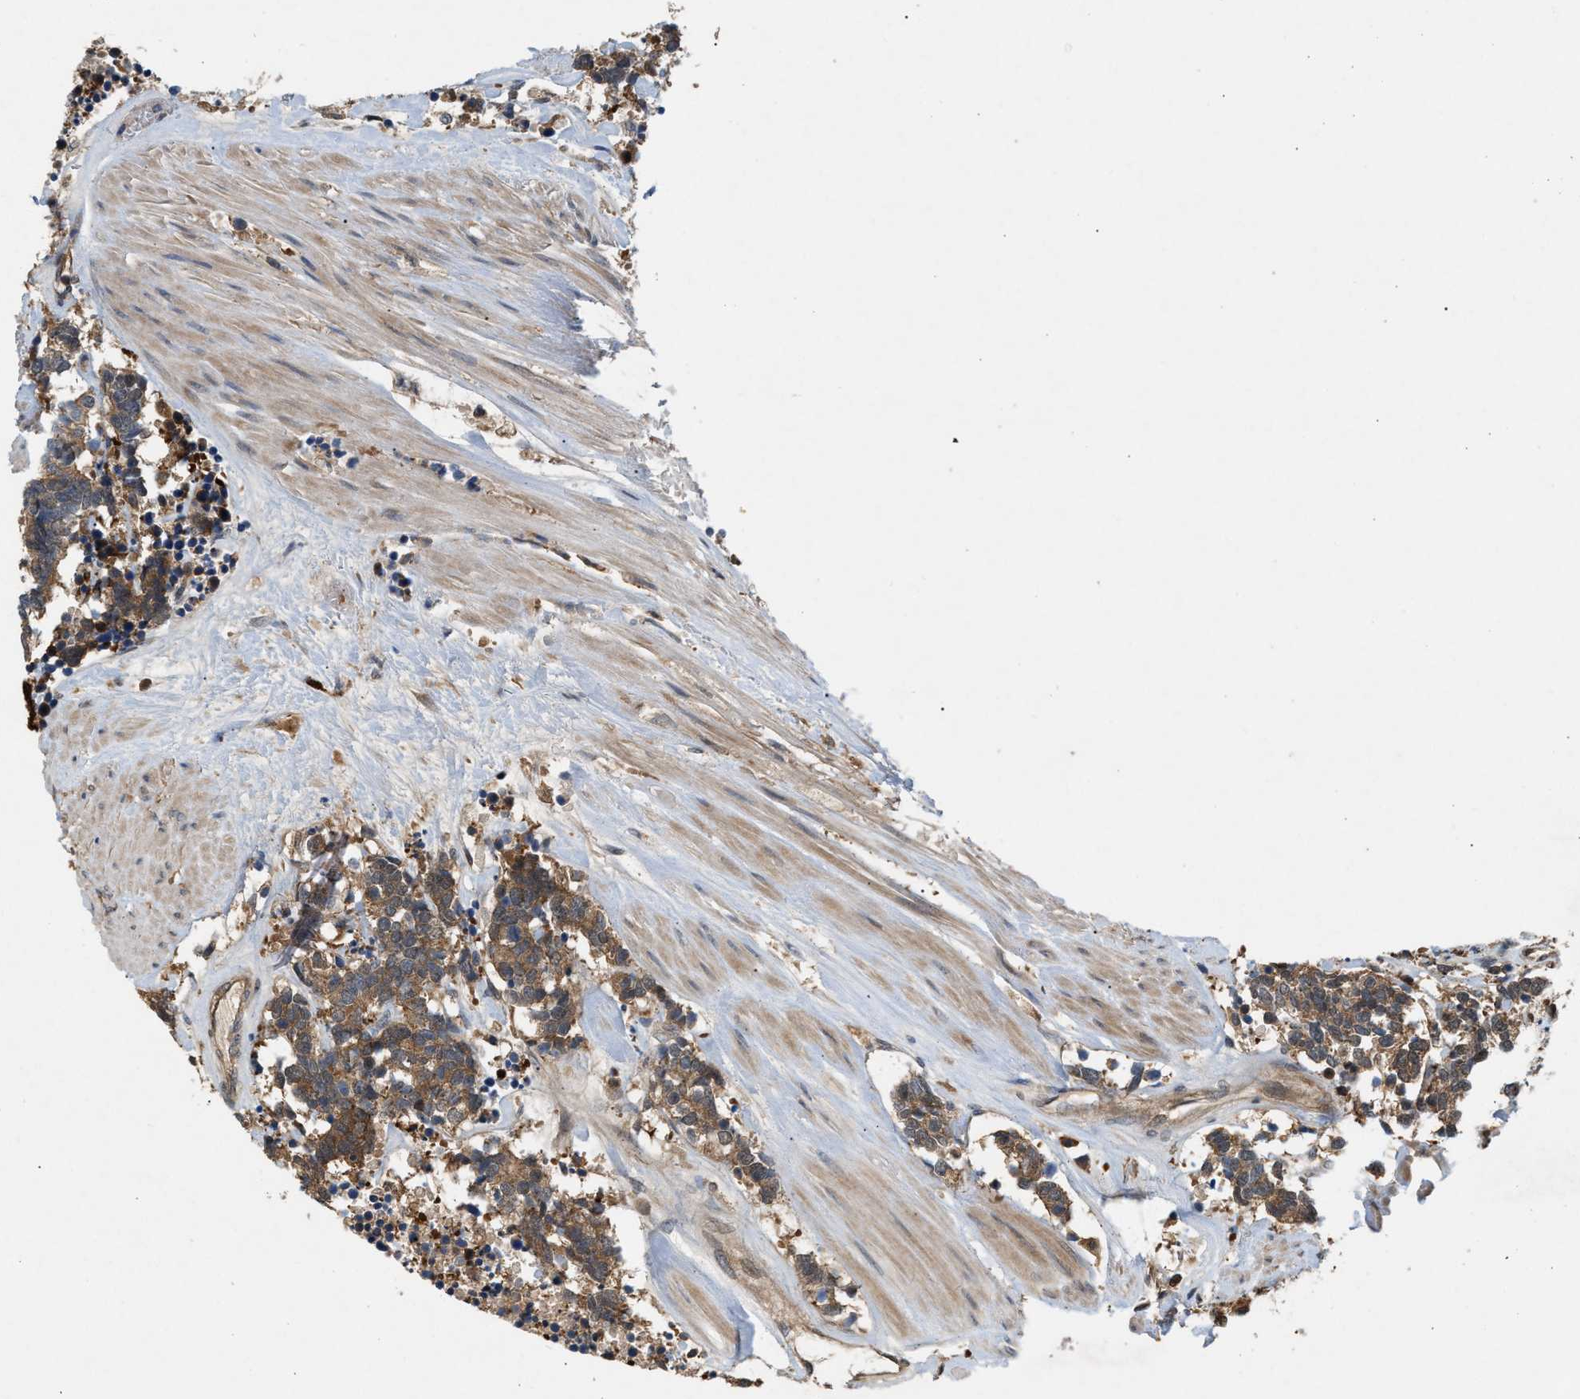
{"staining": {"intensity": "moderate", "quantity": ">75%", "location": "cytoplasmic/membranous"}, "tissue": "carcinoid", "cell_type": "Tumor cells", "image_type": "cancer", "snomed": [{"axis": "morphology", "description": "Carcinoma, NOS"}, {"axis": "morphology", "description": "Carcinoid, malignant, NOS"}, {"axis": "topography", "description": "Urinary bladder"}], "caption": "Tumor cells reveal medium levels of moderate cytoplasmic/membranous expression in about >75% of cells in human carcinoma.", "gene": "GLOD4", "patient": {"sex": "male", "age": 57}}